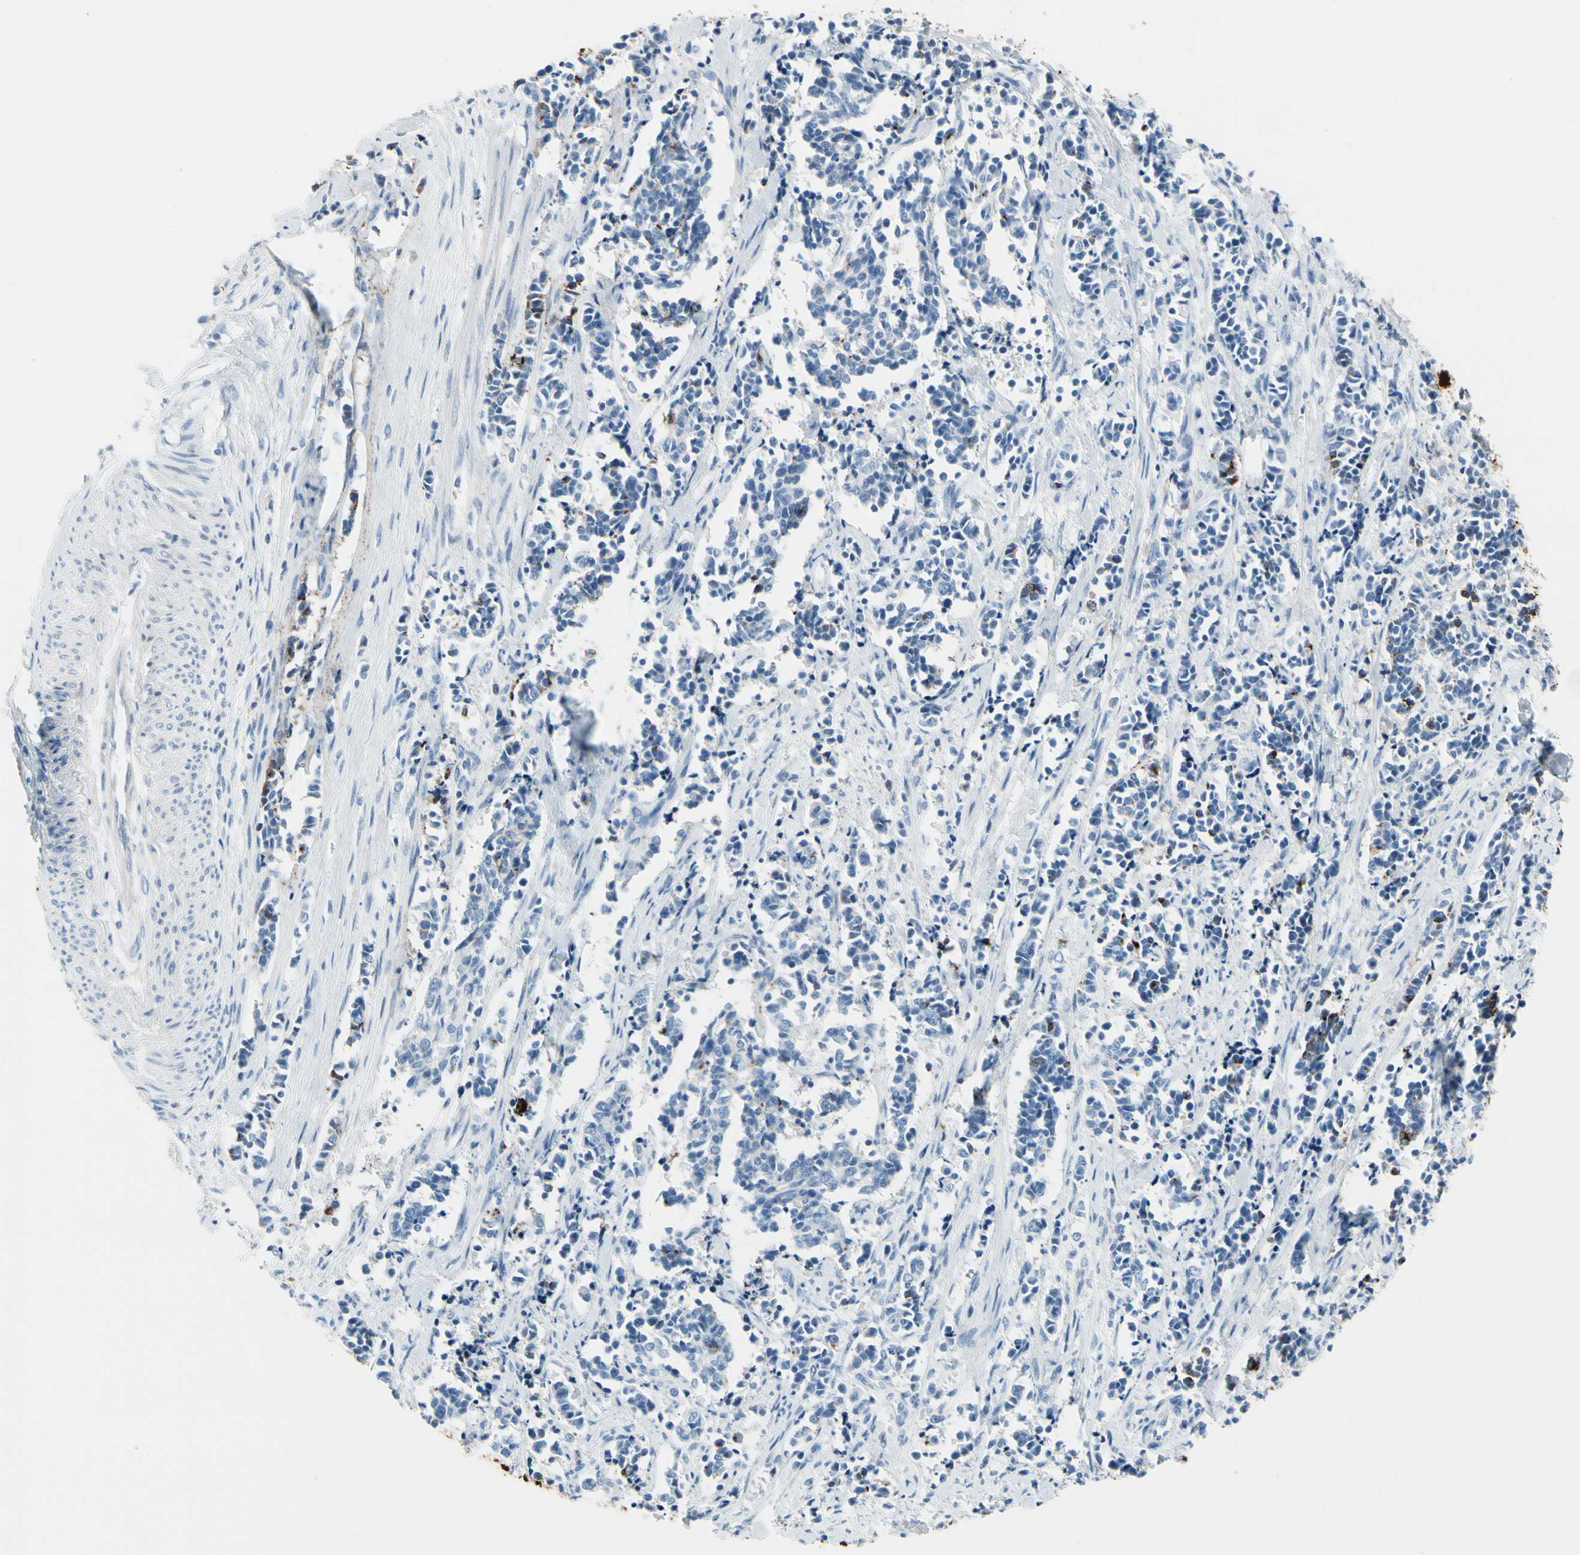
{"staining": {"intensity": "moderate", "quantity": "<25%", "location": "cytoplasmic/membranous"}, "tissue": "cervical cancer", "cell_type": "Tumor cells", "image_type": "cancer", "snomed": [{"axis": "morphology", "description": "Squamous cell carcinoma, NOS"}, {"axis": "topography", "description": "Cervix"}], "caption": "The immunohistochemical stain highlights moderate cytoplasmic/membranous expression in tumor cells of squamous cell carcinoma (cervical) tissue.", "gene": "MUC5B", "patient": {"sex": "female", "age": 35}}